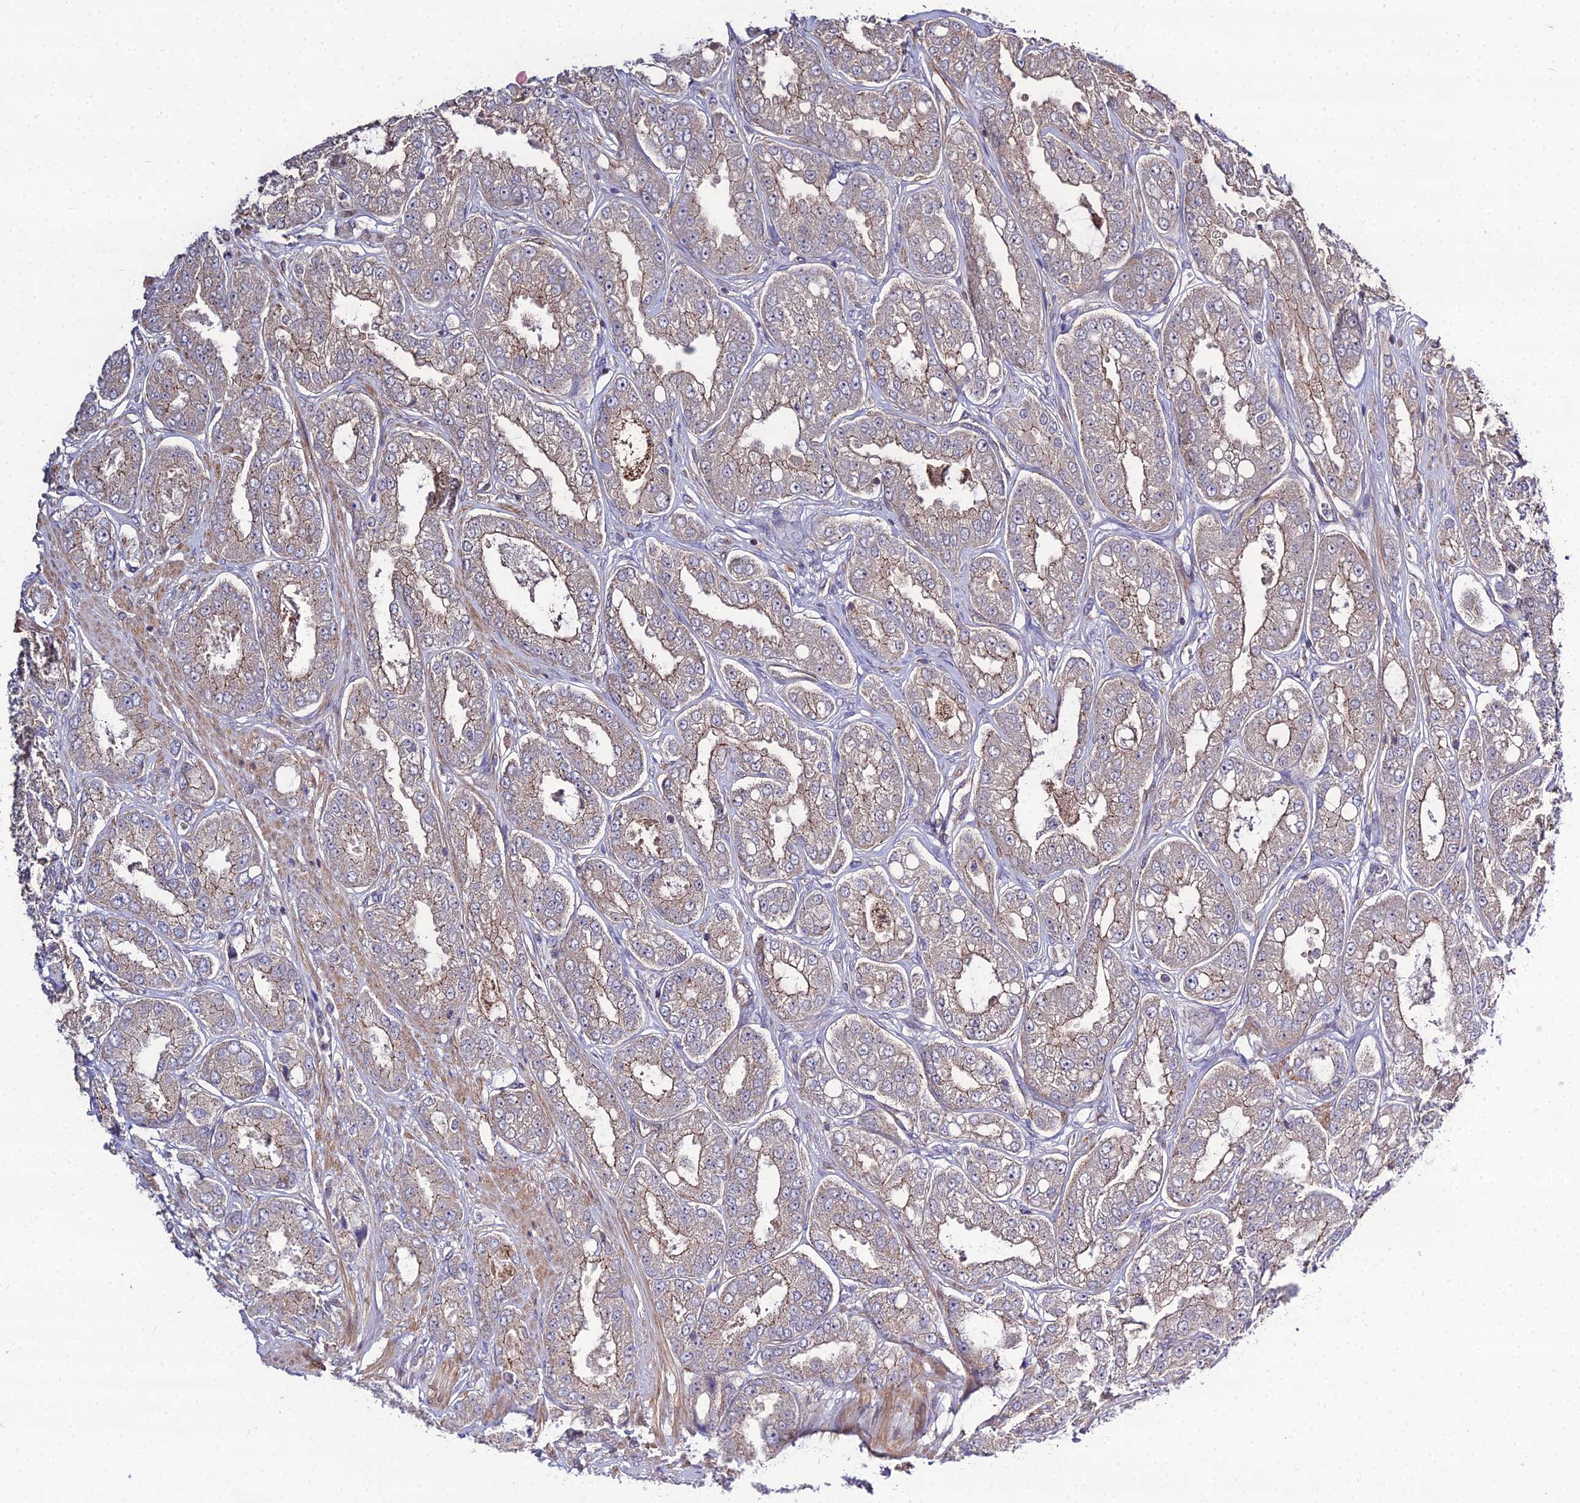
{"staining": {"intensity": "weak", "quantity": "25%-75%", "location": "cytoplasmic/membranous"}, "tissue": "prostate cancer", "cell_type": "Tumor cells", "image_type": "cancer", "snomed": [{"axis": "morphology", "description": "Adenocarcinoma, High grade"}, {"axis": "topography", "description": "Prostate"}], "caption": "Prostate cancer (adenocarcinoma (high-grade)) tissue exhibits weak cytoplasmic/membranous staining in about 25%-75% of tumor cells", "gene": "TSPYL2", "patient": {"sex": "male", "age": 71}}